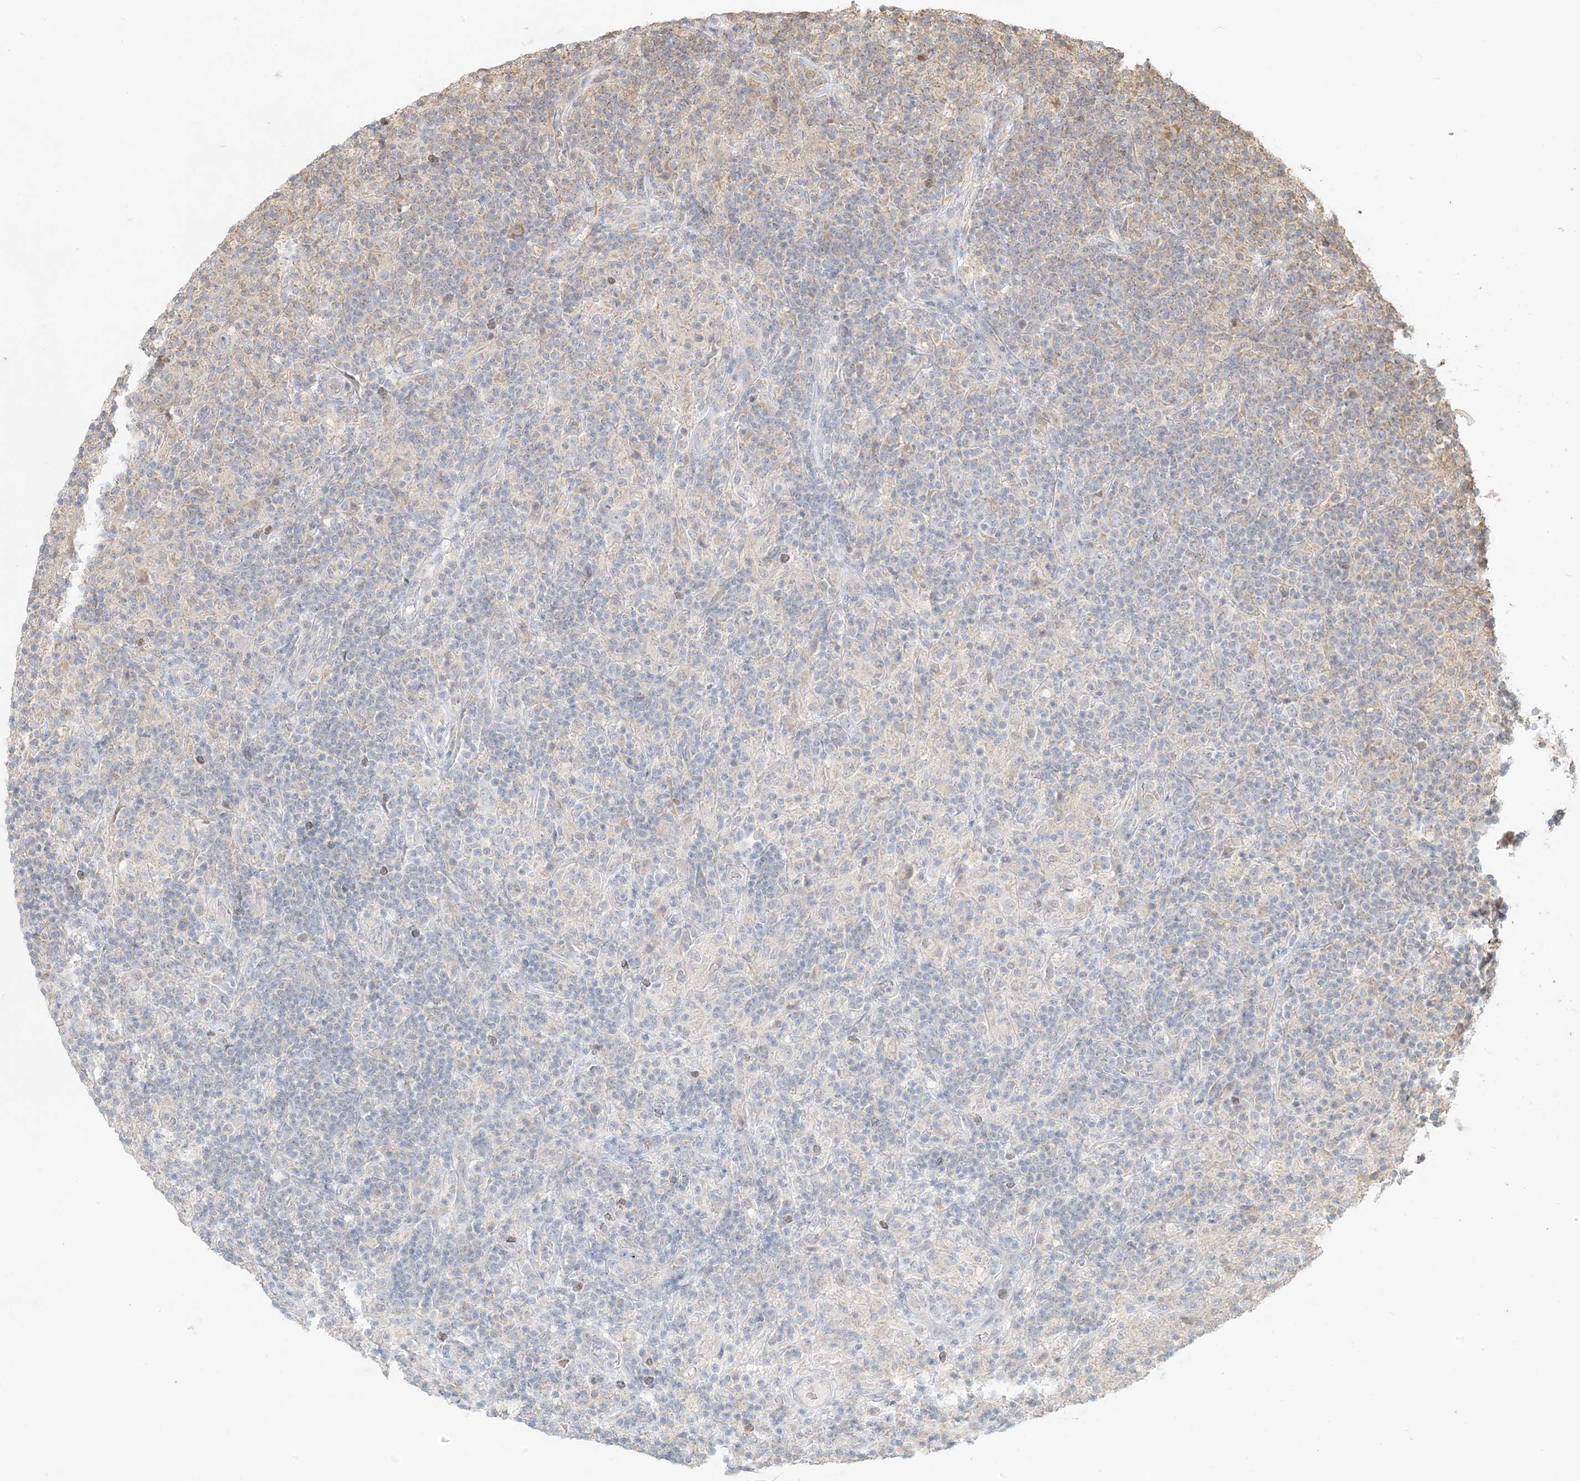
{"staining": {"intensity": "negative", "quantity": "none", "location": "none"}, "tissue": "lymphoma", "cell_type": "Tumor cells", "image_type": "cancer", "snomed": [{"axis": "morphology", "description": "Hodgkin's disease, NOS"}, {"axis": "topography", "description": "Lymph node"}], "caption": "Immunohistochemical staining of Hodgkin's disease demonstrates no significant positivity in tumor cells. (IHC, brightfield microscopy, high magnification).", "gene": "MCOLN1", "patient": {"sex": "male", "age": 70}}